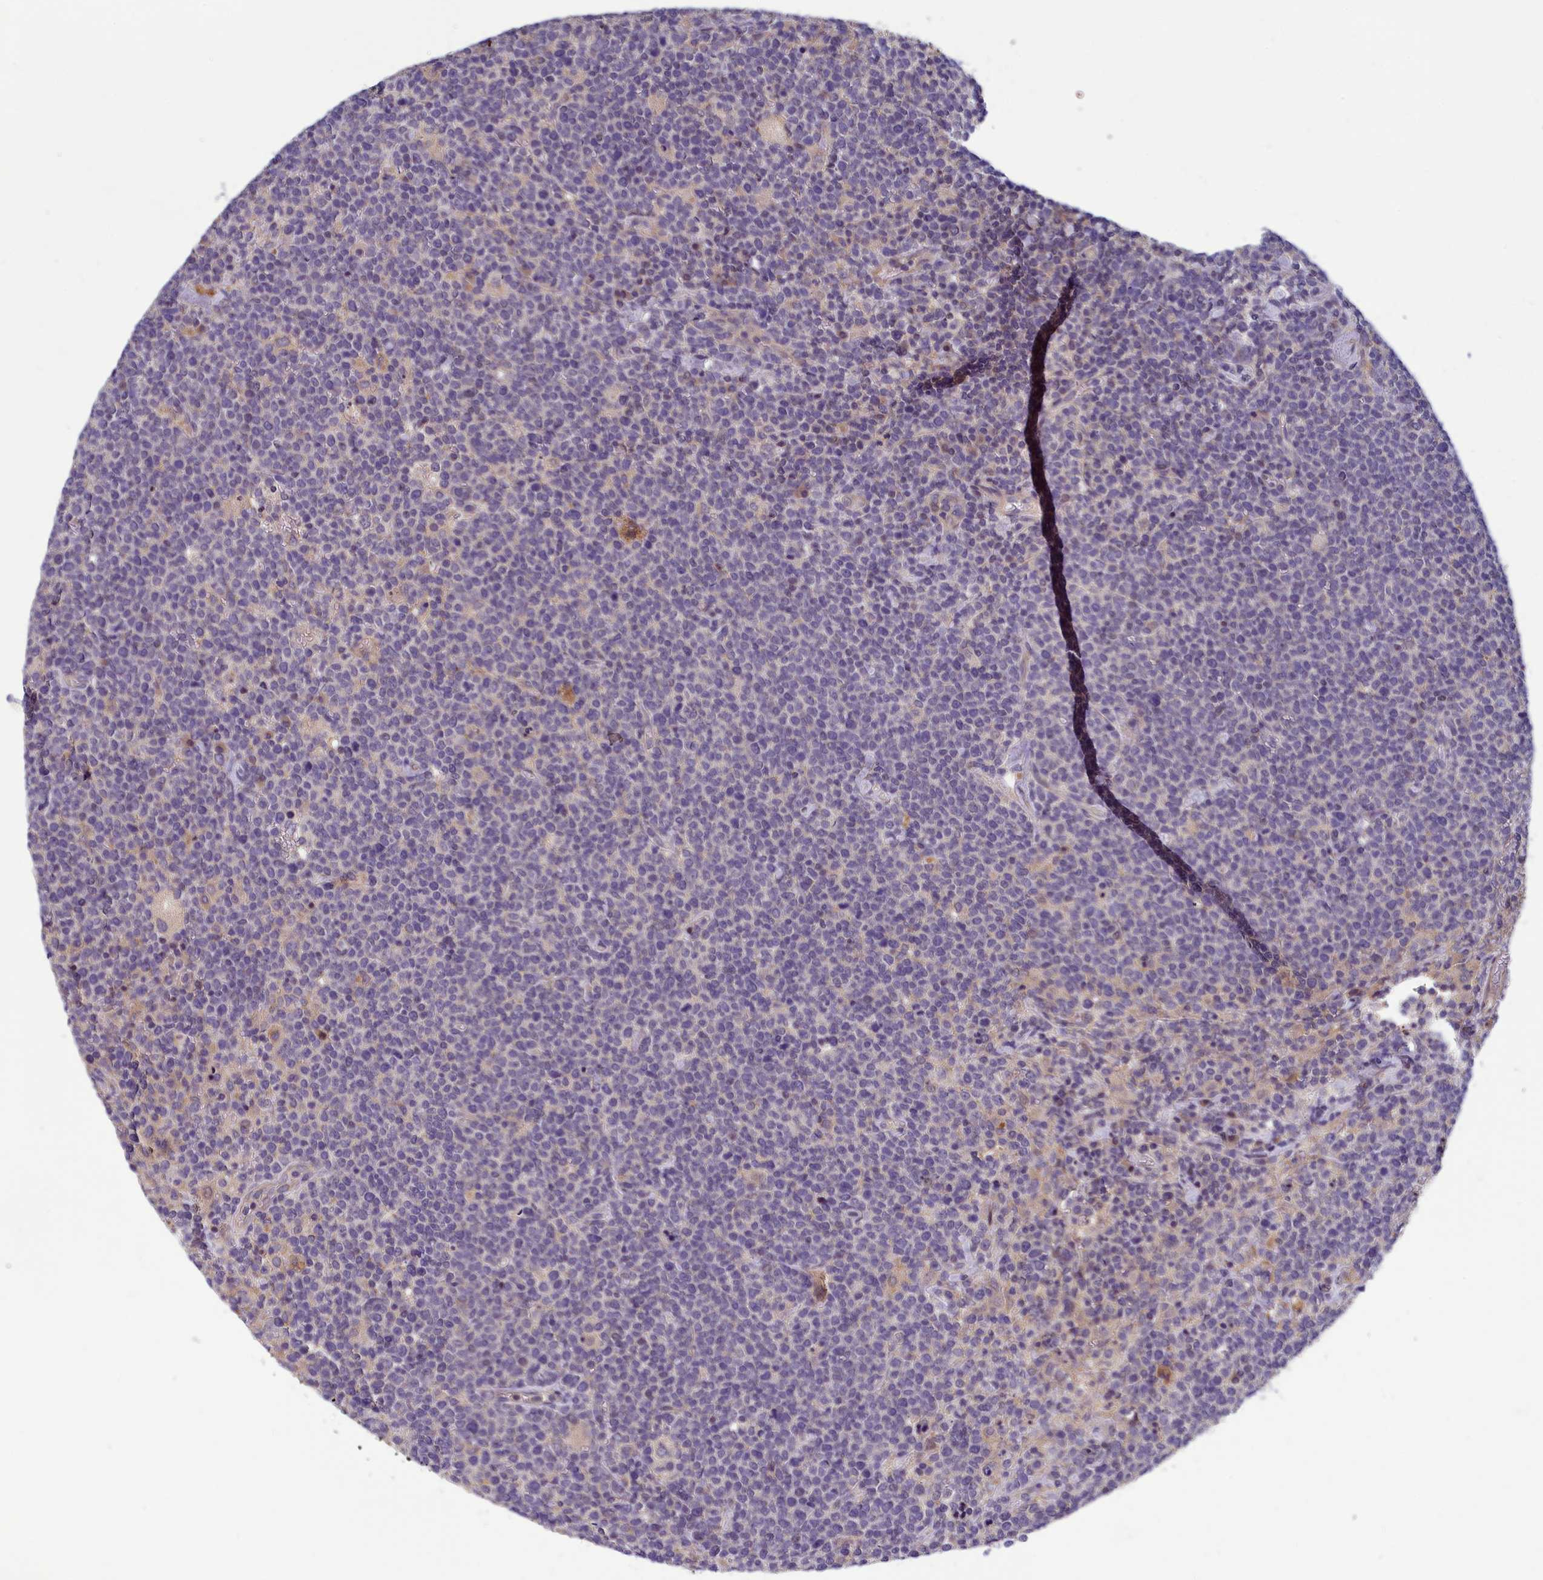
{"staining": {"intensity": "negative", "quantity": "none", "location": "none"}, "tissue": "lymphoma", "cell_type": "Tumor cells", "image_type": "cancer", "snomed": [{"axis": "morphology", "description": "Malignant lymphoma, non-Hodgkin's type, High grade"}, {"axis": "topography", "description": "Lymph node"}], "caption": "DAB (3,3'-diaminobenzidine) immunohistochemical staining of malignant lymphoma, non-Hodgkin's type (high-grade) shows no significant expression in tumor cells.", "gene": "HECA", "patient": {"sex": "male", "age": 61}}